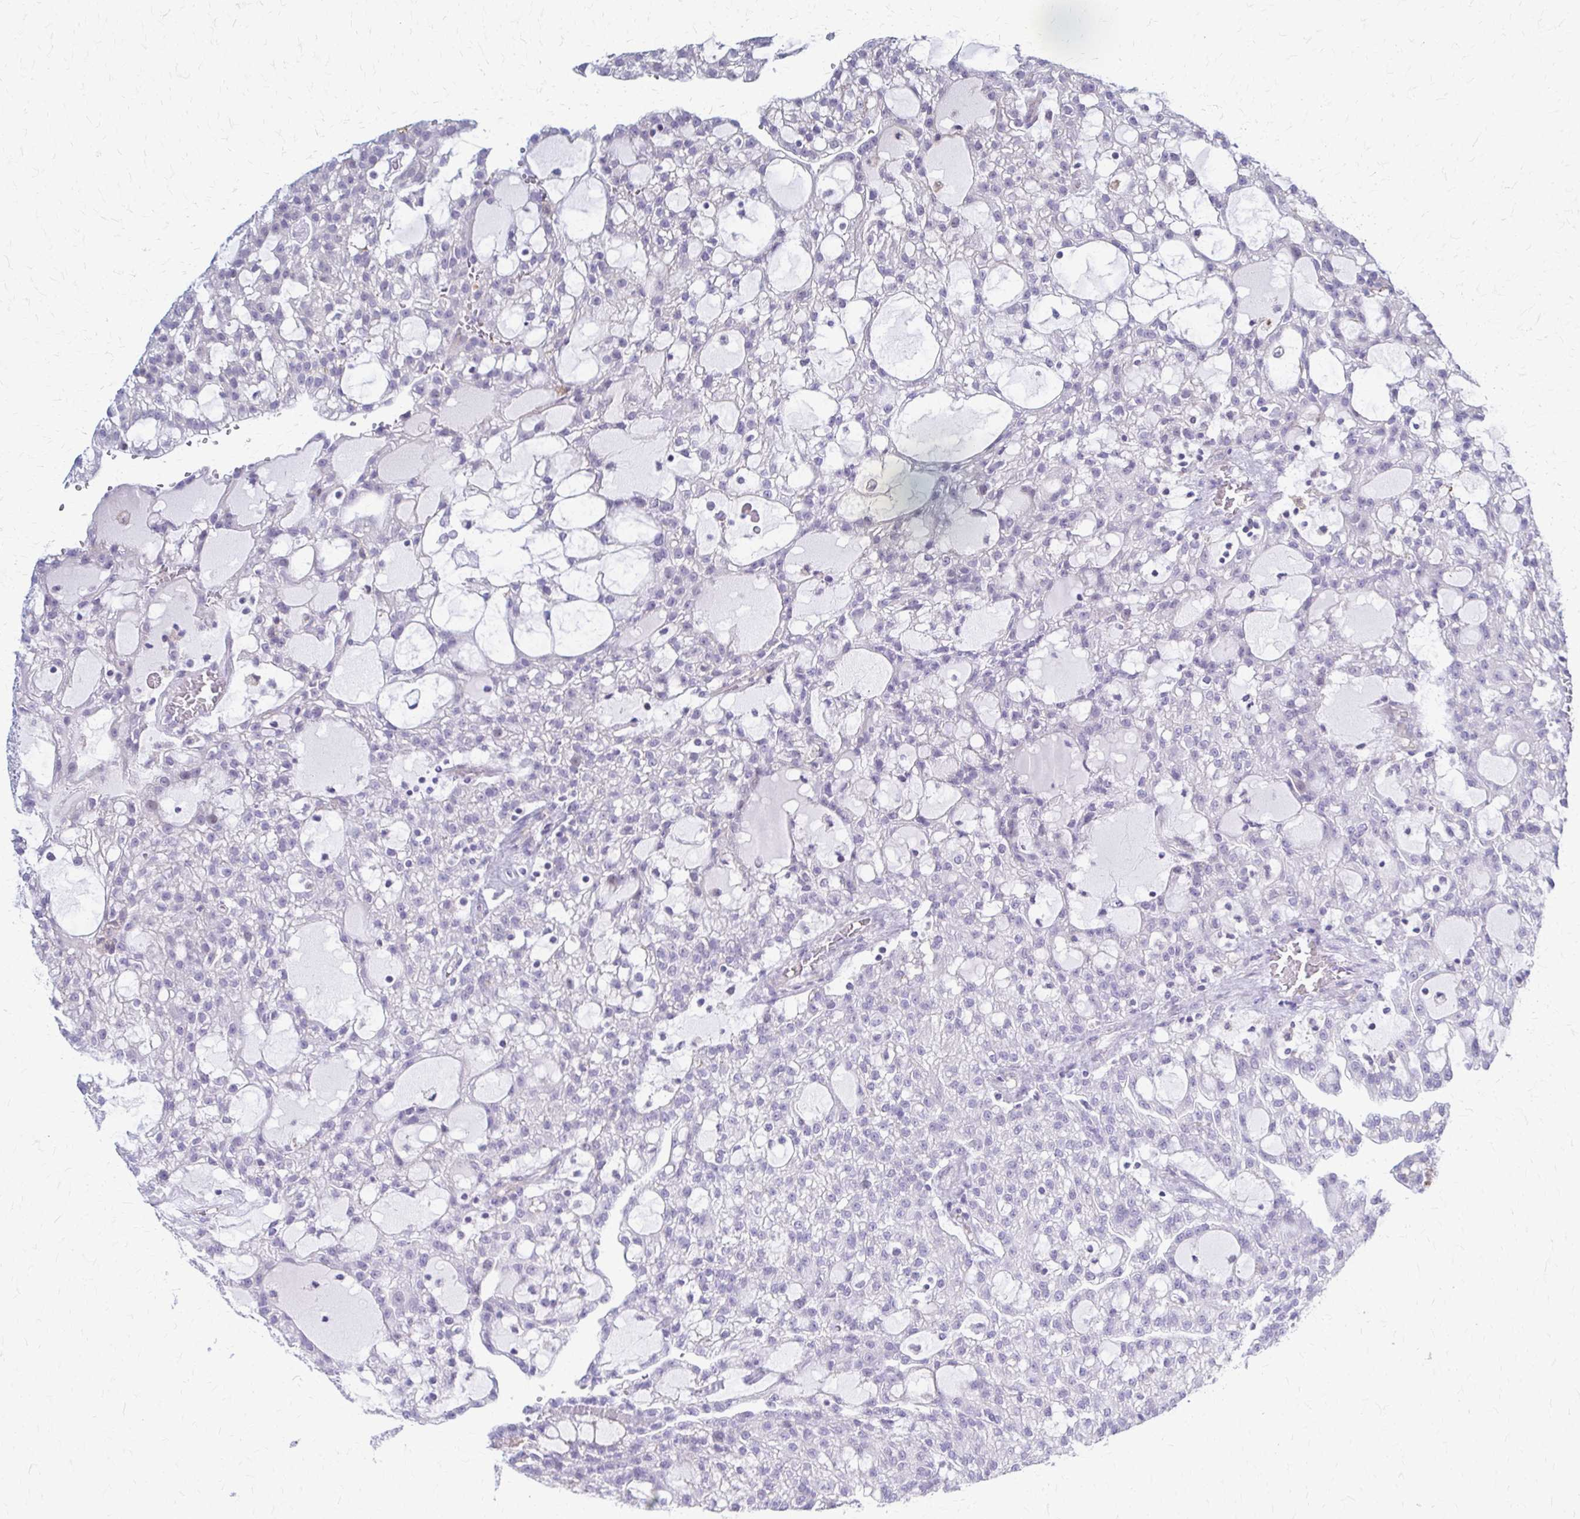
{"staining": {"intensity": "negative", "quantity": "none", "location": "none"}, "tissue": "renal cancer", "cell_type": "Tumor cells", "image_type": "cancer", "snomed": [{"axis": "morphology", "description": "Adenocarcinoma, NOS"}, {"axis": "topography", "description": "Kidney"}], "caption": "Tumor cells show no significant positivity in renal cancer (adenocarcinoma).", "gene": "RHOBTB2", "patient": {"sex": "male", "age": 63}}